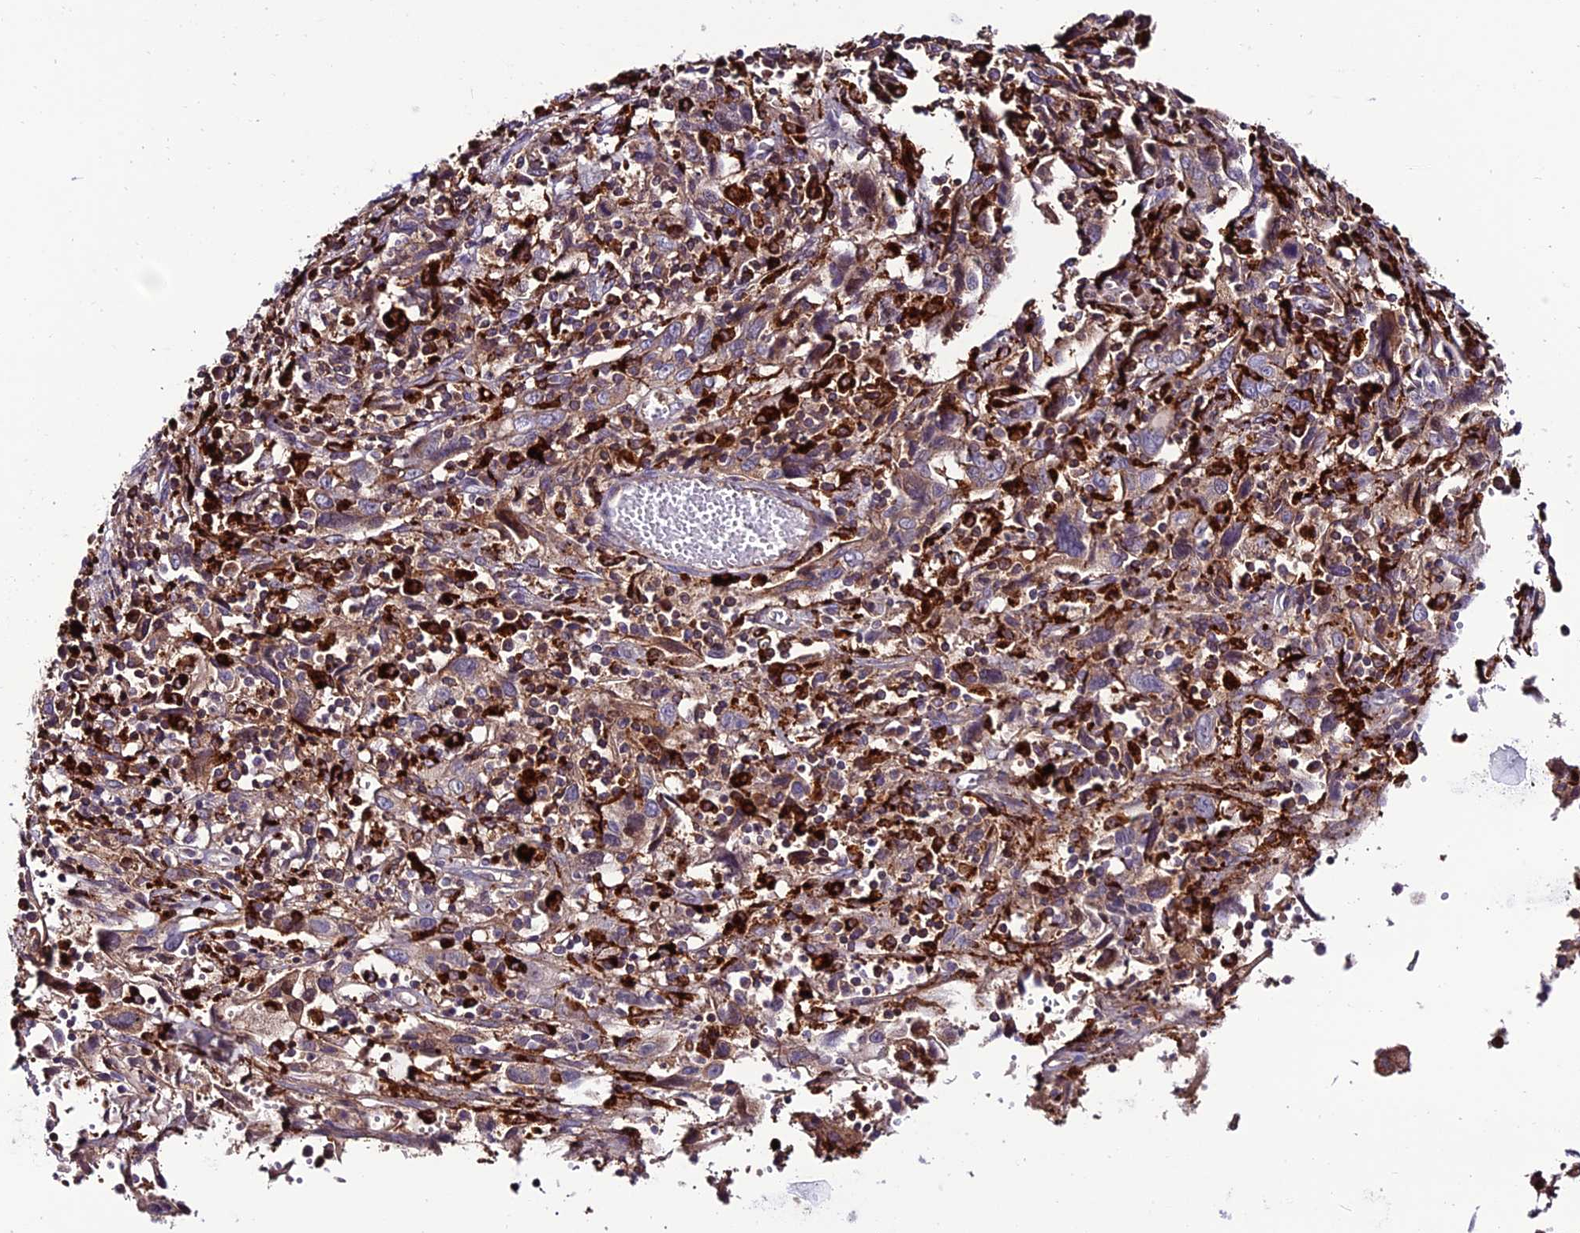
{"staining": {"intensity": "negative", "quantity": "none", "location": "none"}, "tissue": "cervical cancer", "cell_type": "Tumor cells", "image_type": "cancer", "snomed": [{"axis": "morphology", "description": "Squamous cell carcinoma, NOS"}, {"axis": "topography", "description": "Cervix"}], "caption": "Tumor cells are negative for brown protein staining in cervical cancer.", "gene": "ARHGEF18", "patient": {"sex": "female", "age": 46}}